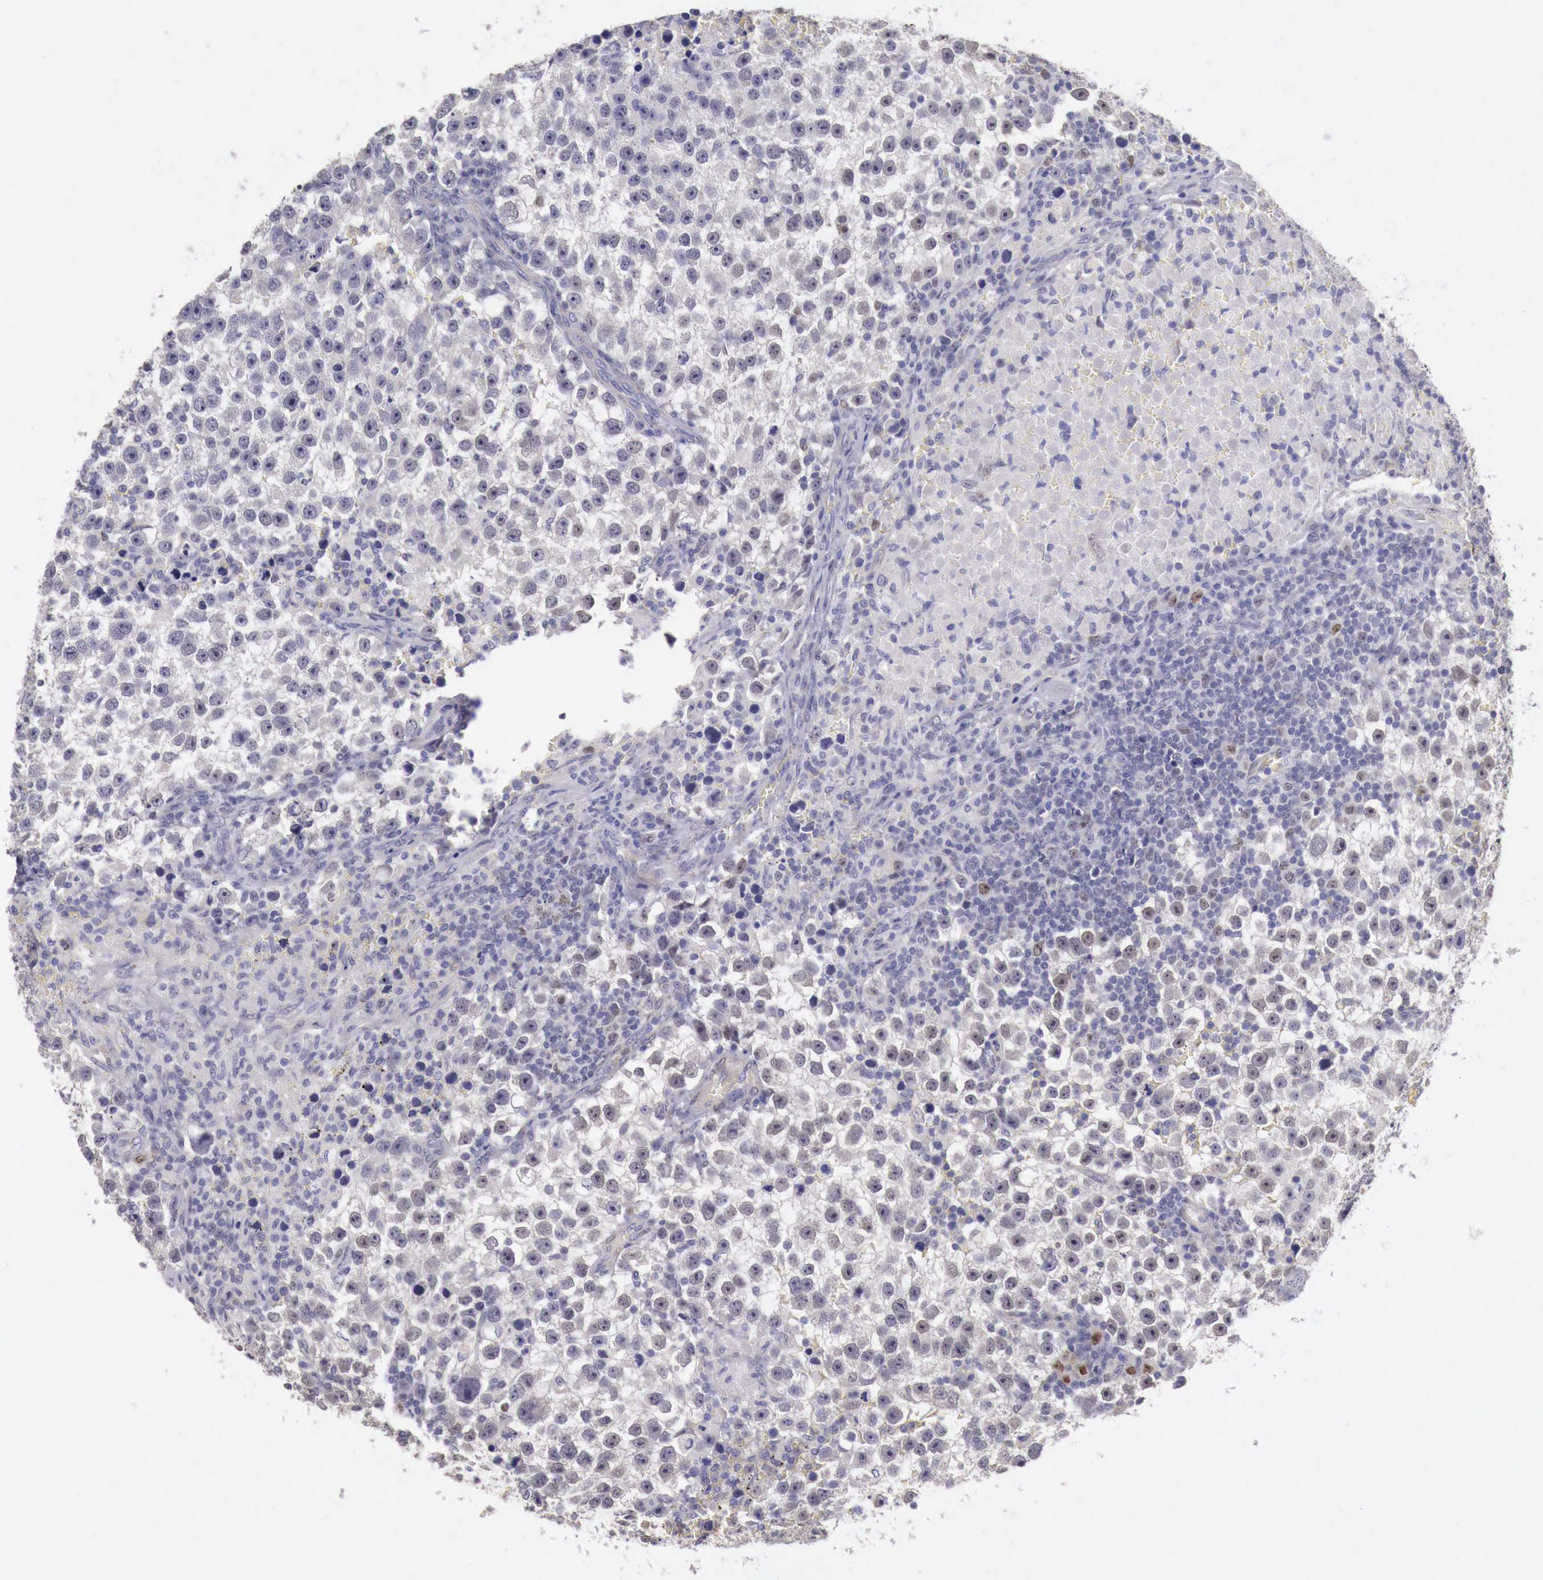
{"staining": {"intensity": "negative", "quantity": "none", "location": "none"}, "tissue": "testis cancer", "cell_type": "Tumor cells", "image_type": "cancer", "snomed": [{"axis": "morphology", "description": "Seminoma, NOS"}, {"axis": "topography", "description": "Testis"}], "caption": "This photomicrograph is of testis cancer (seminoma) stained with immunohistochemistry (IHC) to label a protein in brown with the nuclei are counter-stained blue. There is no expression in tumor cells.", "gene": "ENOX2", "patient": {"sex": "male", "age": 33}}